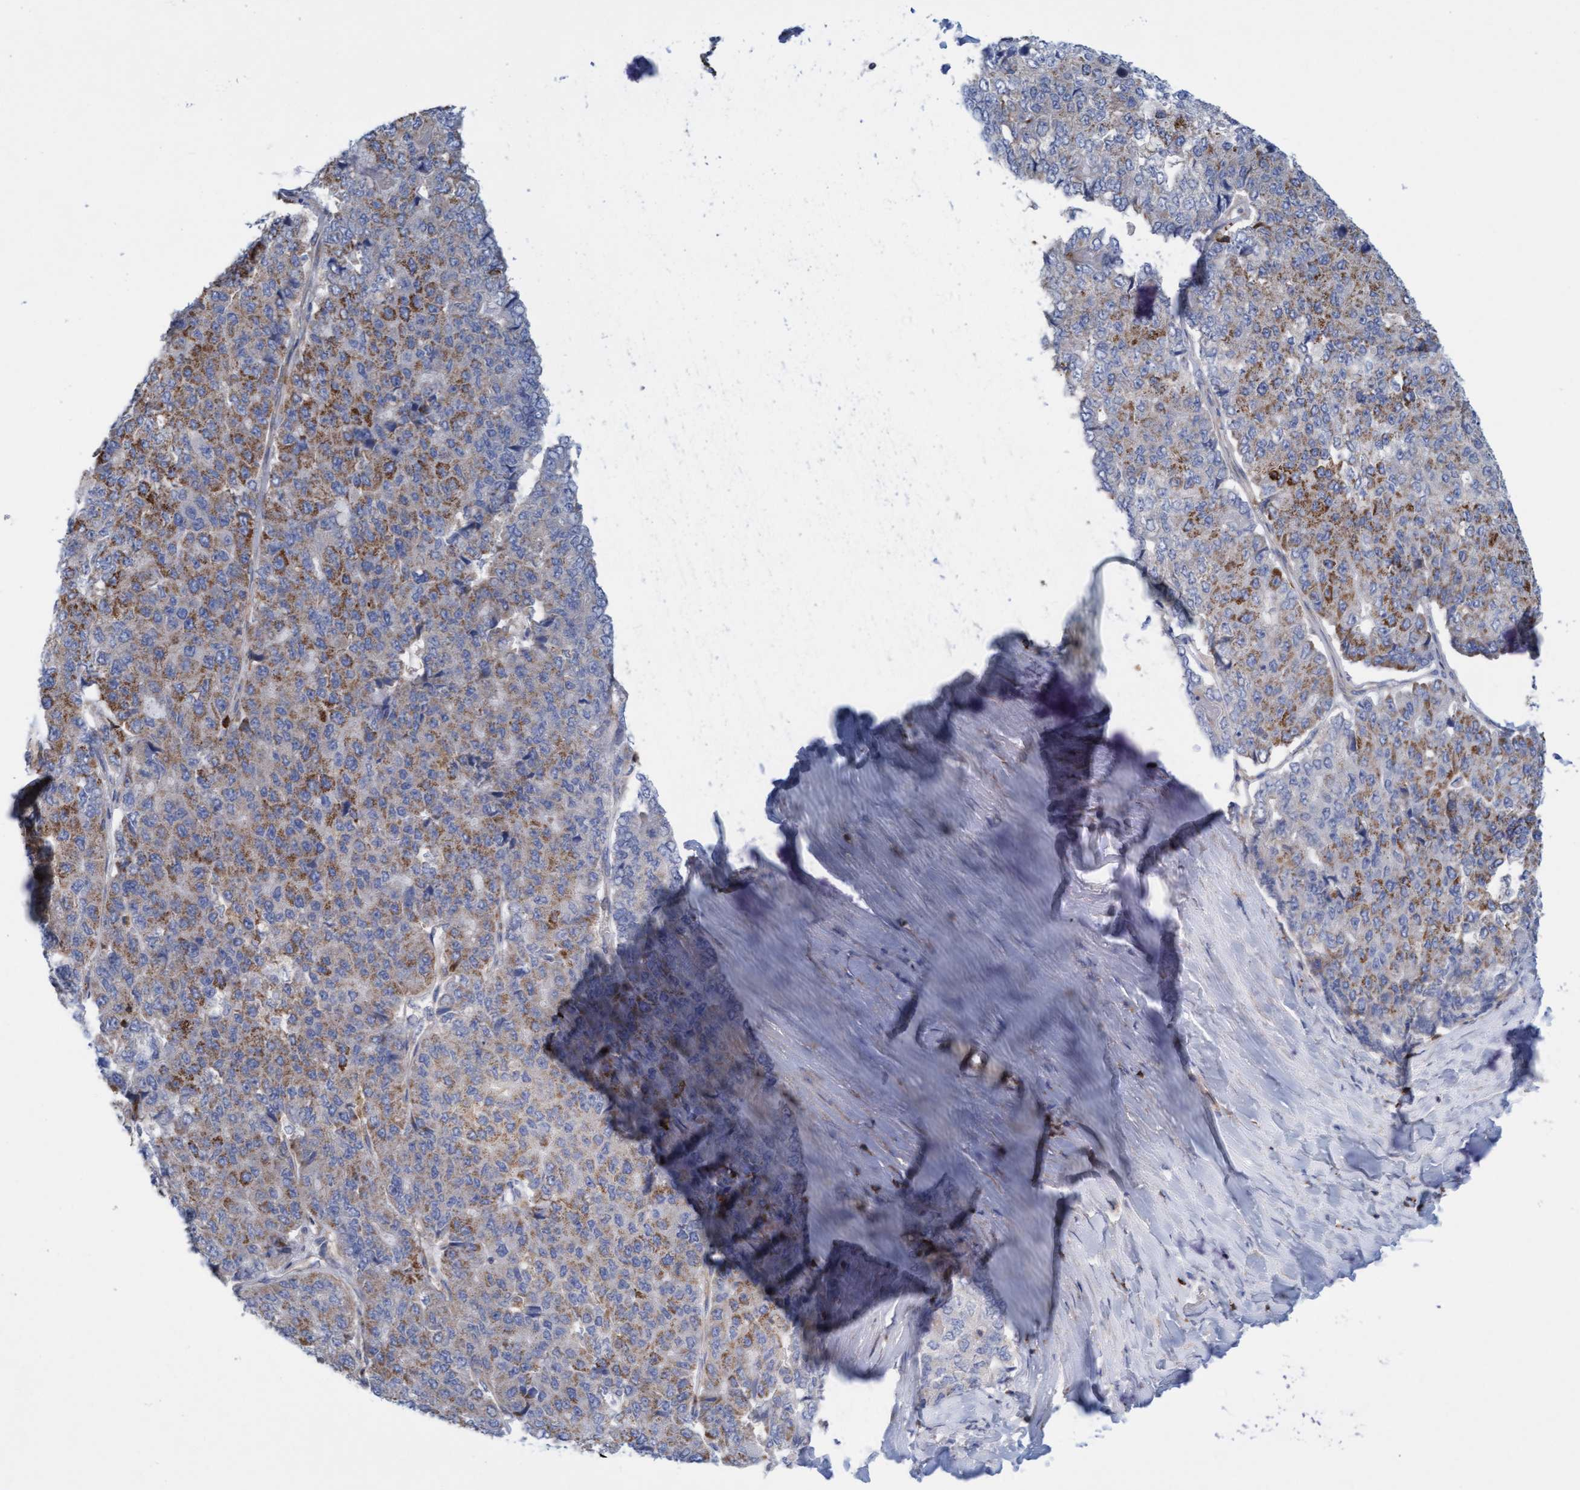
{"staining": {"intensity": "moderate", "quantity": "25%-75%", "location": "cytoplasmic/membranous"}, "tissue": "pancreatic cancer", "cell_type": "Tumor cells", "image_type": "cancer", "snomed": [{"axis": "morphology", "description": "Adenocarcinoma, NOS"}, {"axis": "topography", "description": "Pancreas"}], "caption": "Protein expression analysis of pancreatic adenocarcinoma demonstrates moderate cytoplasmic/membranous staining in approximately 25%-75% of tumor cells.", "gene": "FNBP1", "patient": {"sex": "male", "age": 50}}